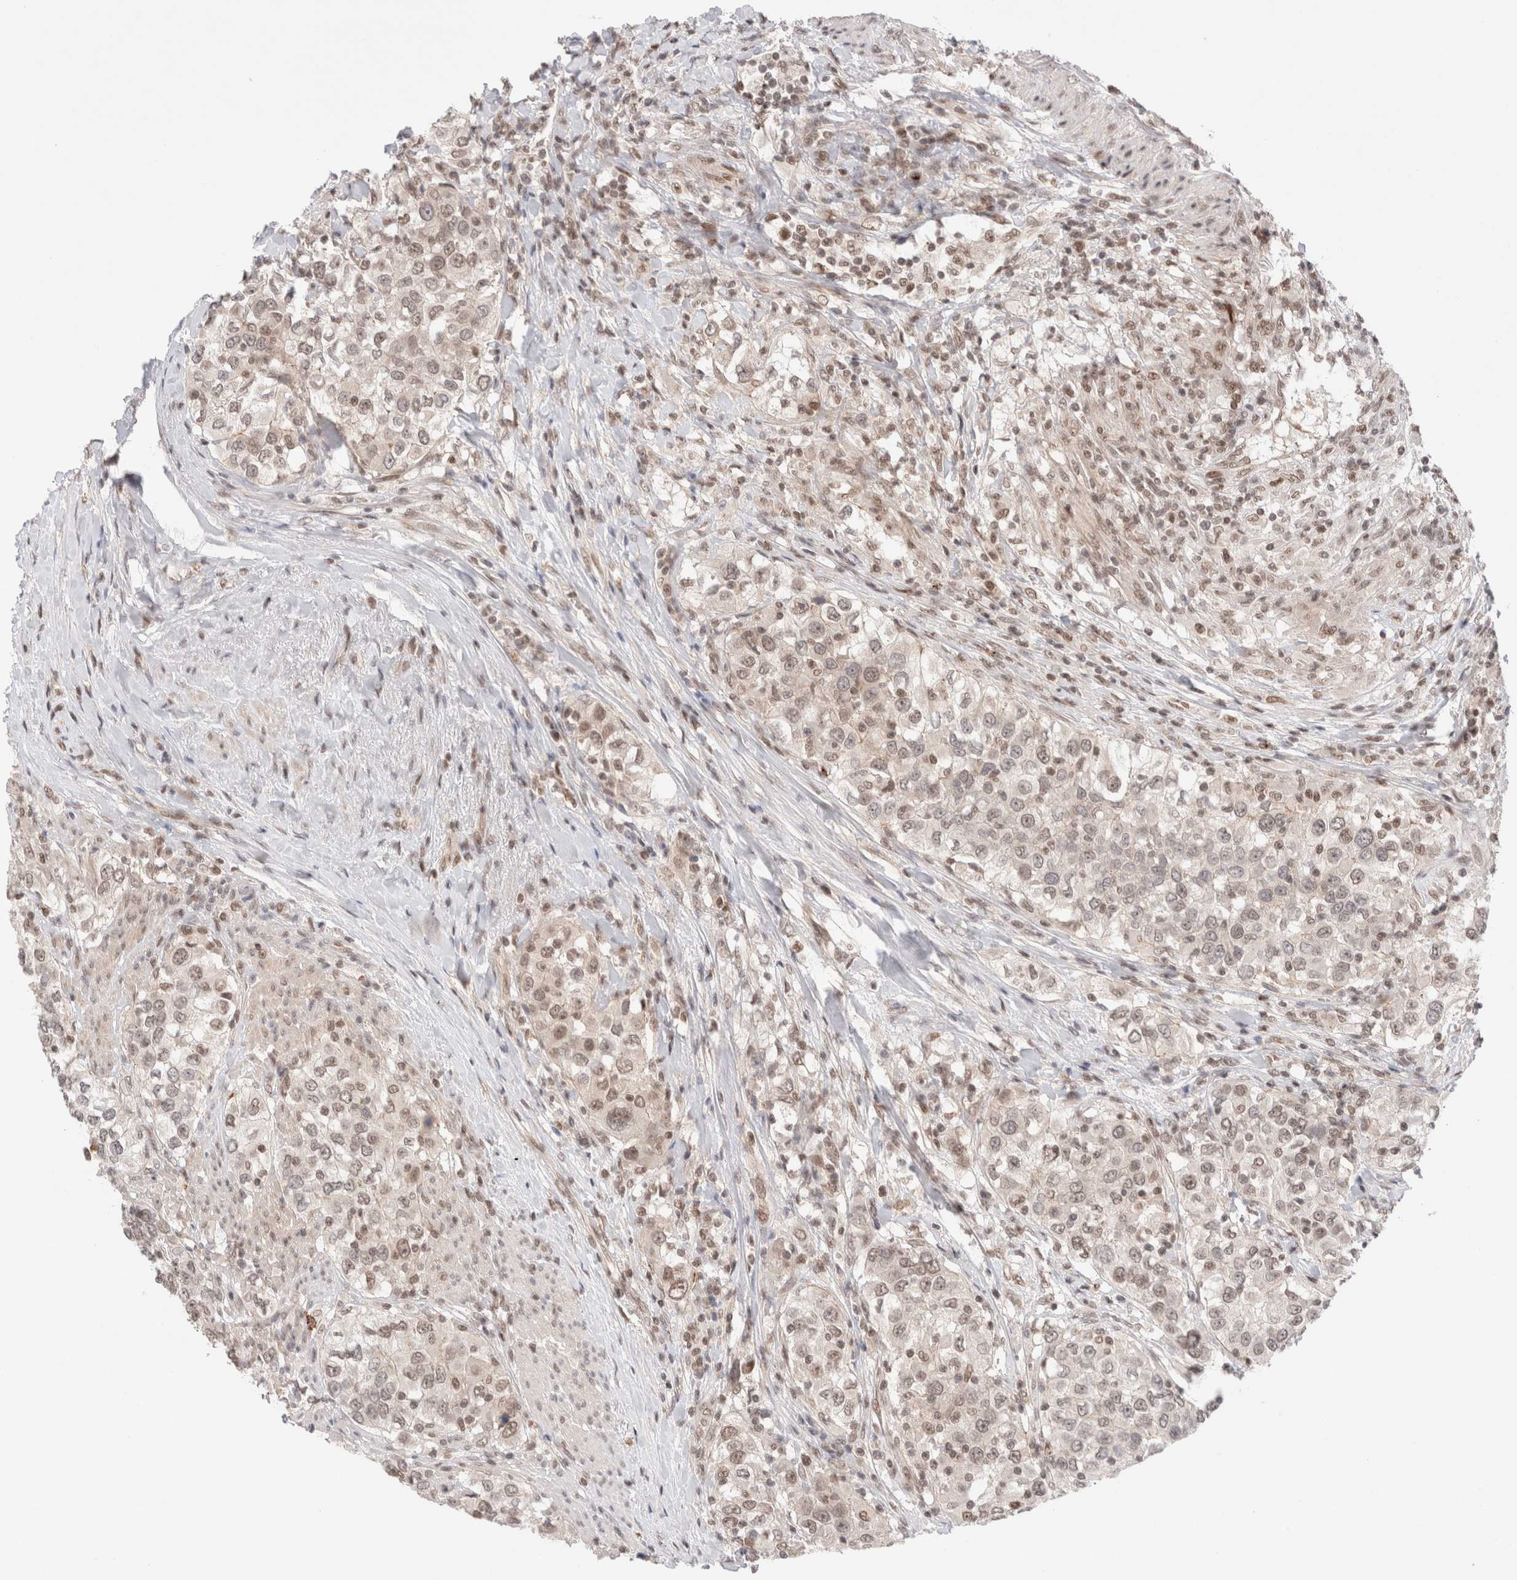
{"staining": {"intensity": "weak", "quantity": ">75%", "location": "nuclear"}, "tissue": "urothelial cancer", "cell_type": "Tumor cells", "image_type": "cancer", "snomed": [{"axis": "morphology", "description": "Urothelial carcinoma, High grade"}, {"axis": "topography", "description": "Urinary bladder"}], "caption": "About >75% of tumor cells in high-grade urothelial carcinoma reveal weak nuclear protein positivity as visualized by brown immunohistochemical staining.", "gene": "GATAD2A", "patient": {"sex": "female", "age": 80}}